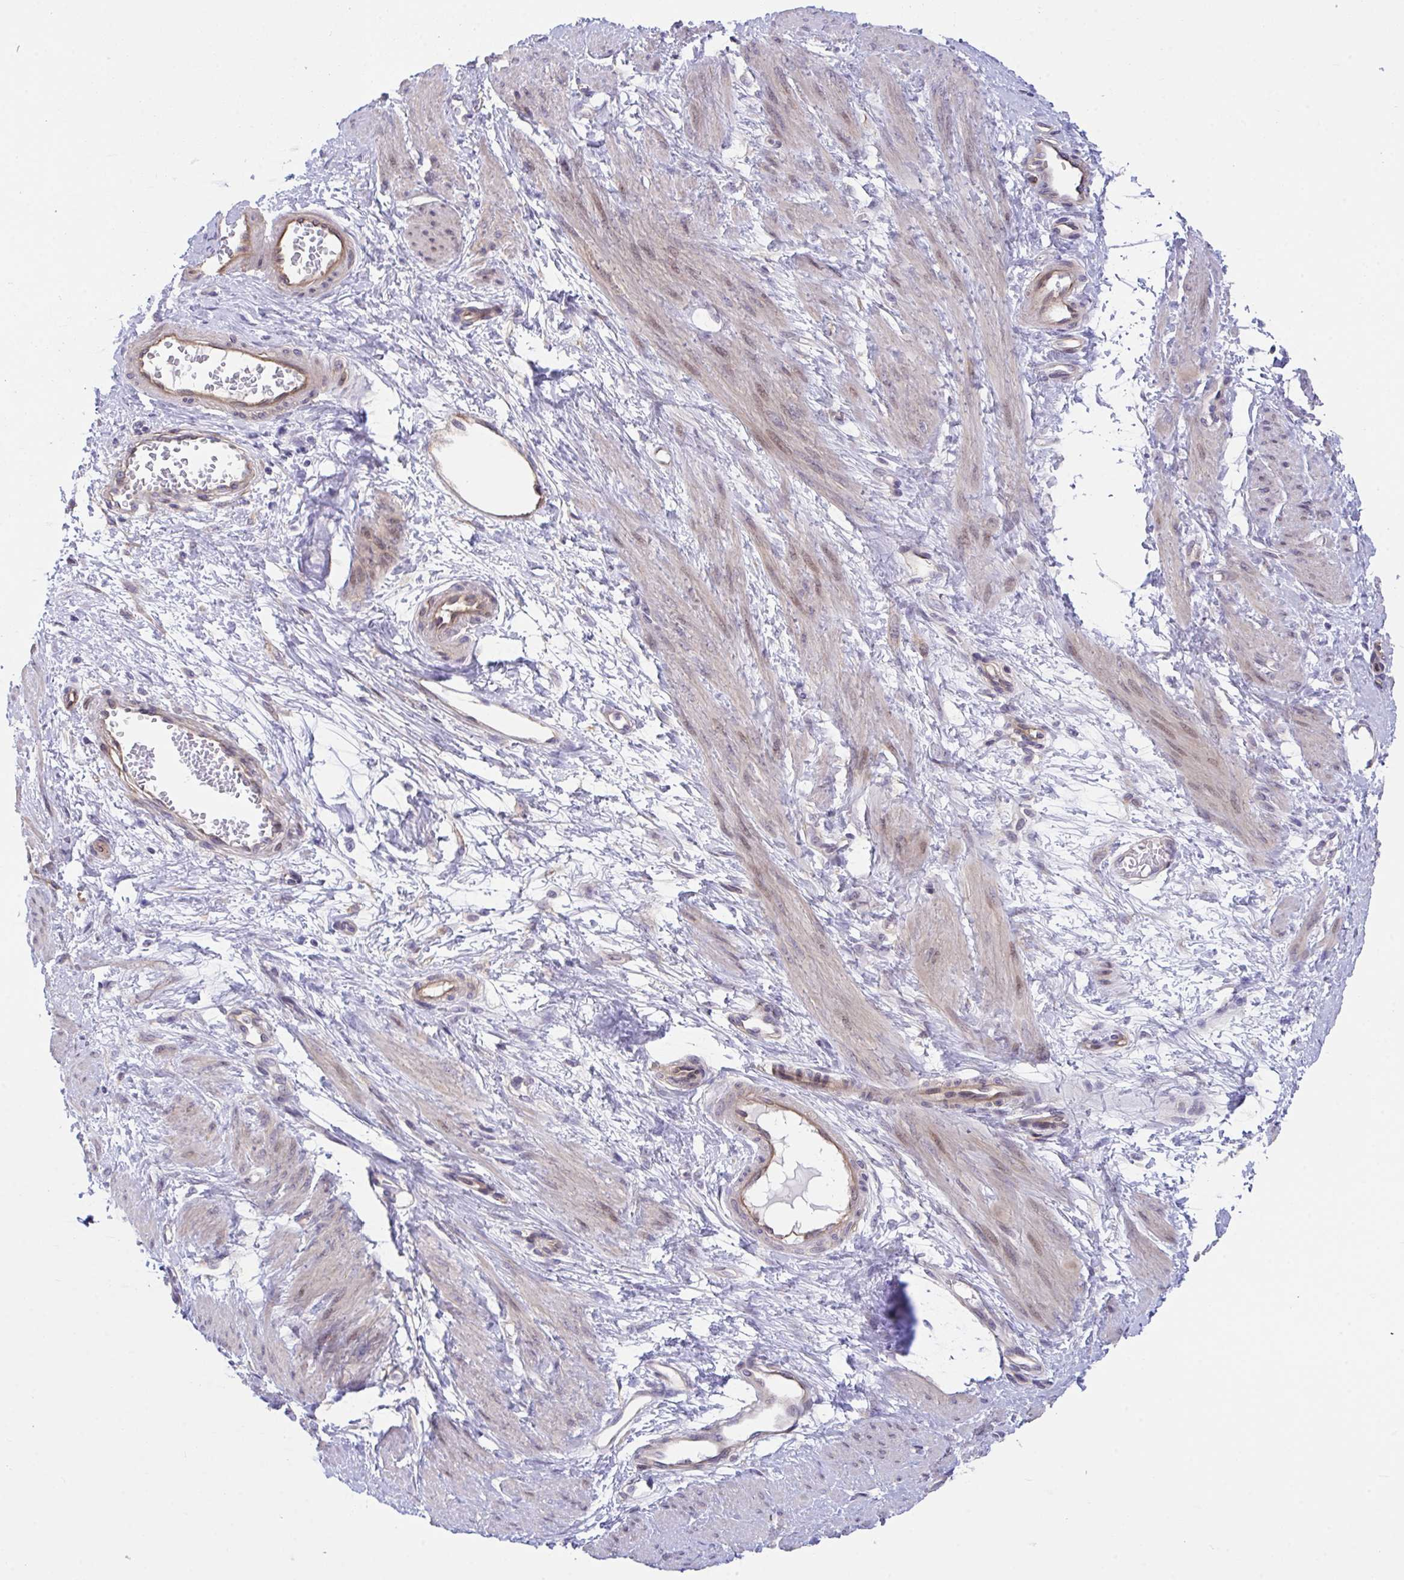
{"staining": {"intensity": "weak", "quantity": "<25%", "location": "cytoplasmic/membranous,nuclear"}, "tissue": "smooth muscle", "cell_type": "Smooth muscle cells", "image_type": "normal", "snomed": [{"axis": "morphology", "description": "Normal tissue, NOS"}, {"axis": "topography", "description": "Smooth muscle"}, {"axis": "topography", "description": "Uterus"}], "caption": "Smooth muscle cells show no significant staining in unremarkable smooth muscle.", "gene": "RHOXF1", "patient": {"sex": "female", "age": 39}}